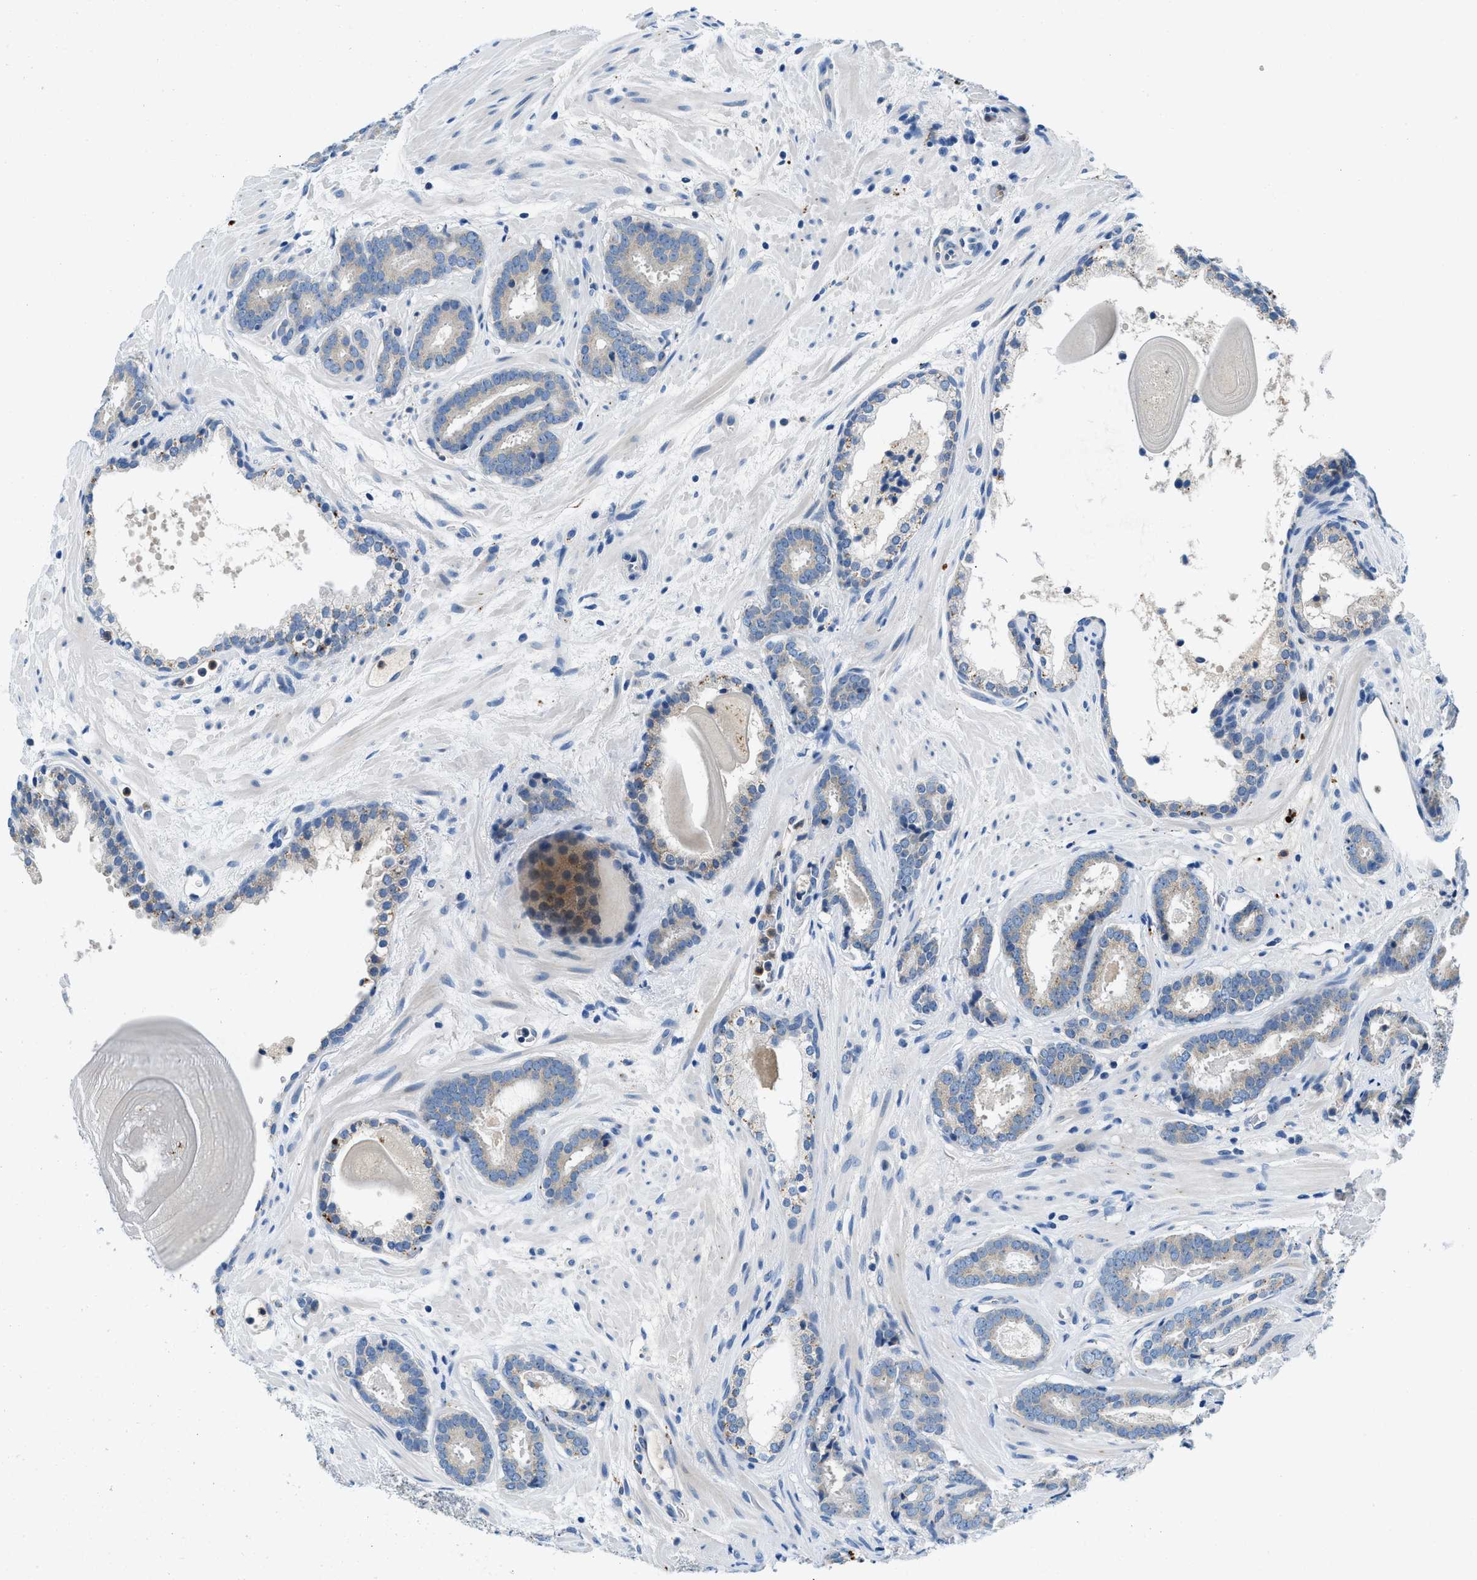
{"staining": {"intensity": "negative", "quantity": "none", "location": "none"}, "tissue": "prostate cancer", "cell_type": "Tumor cells", "image_type": "cancer", "snomed": [{"axis": "morphology", "description": "Adenocarcinoma, Low grade"}, {"axis": "topography", "description": "Prostate"}], "caption": "Immunohistochemistry photomicrograph of prostate adenocarcinoma (low-grade) stained for a protein (brown), which reveals no expression in tumor cells.", "gene": "ADGRE3", "patient": {"sex": "male", "age": 69}}